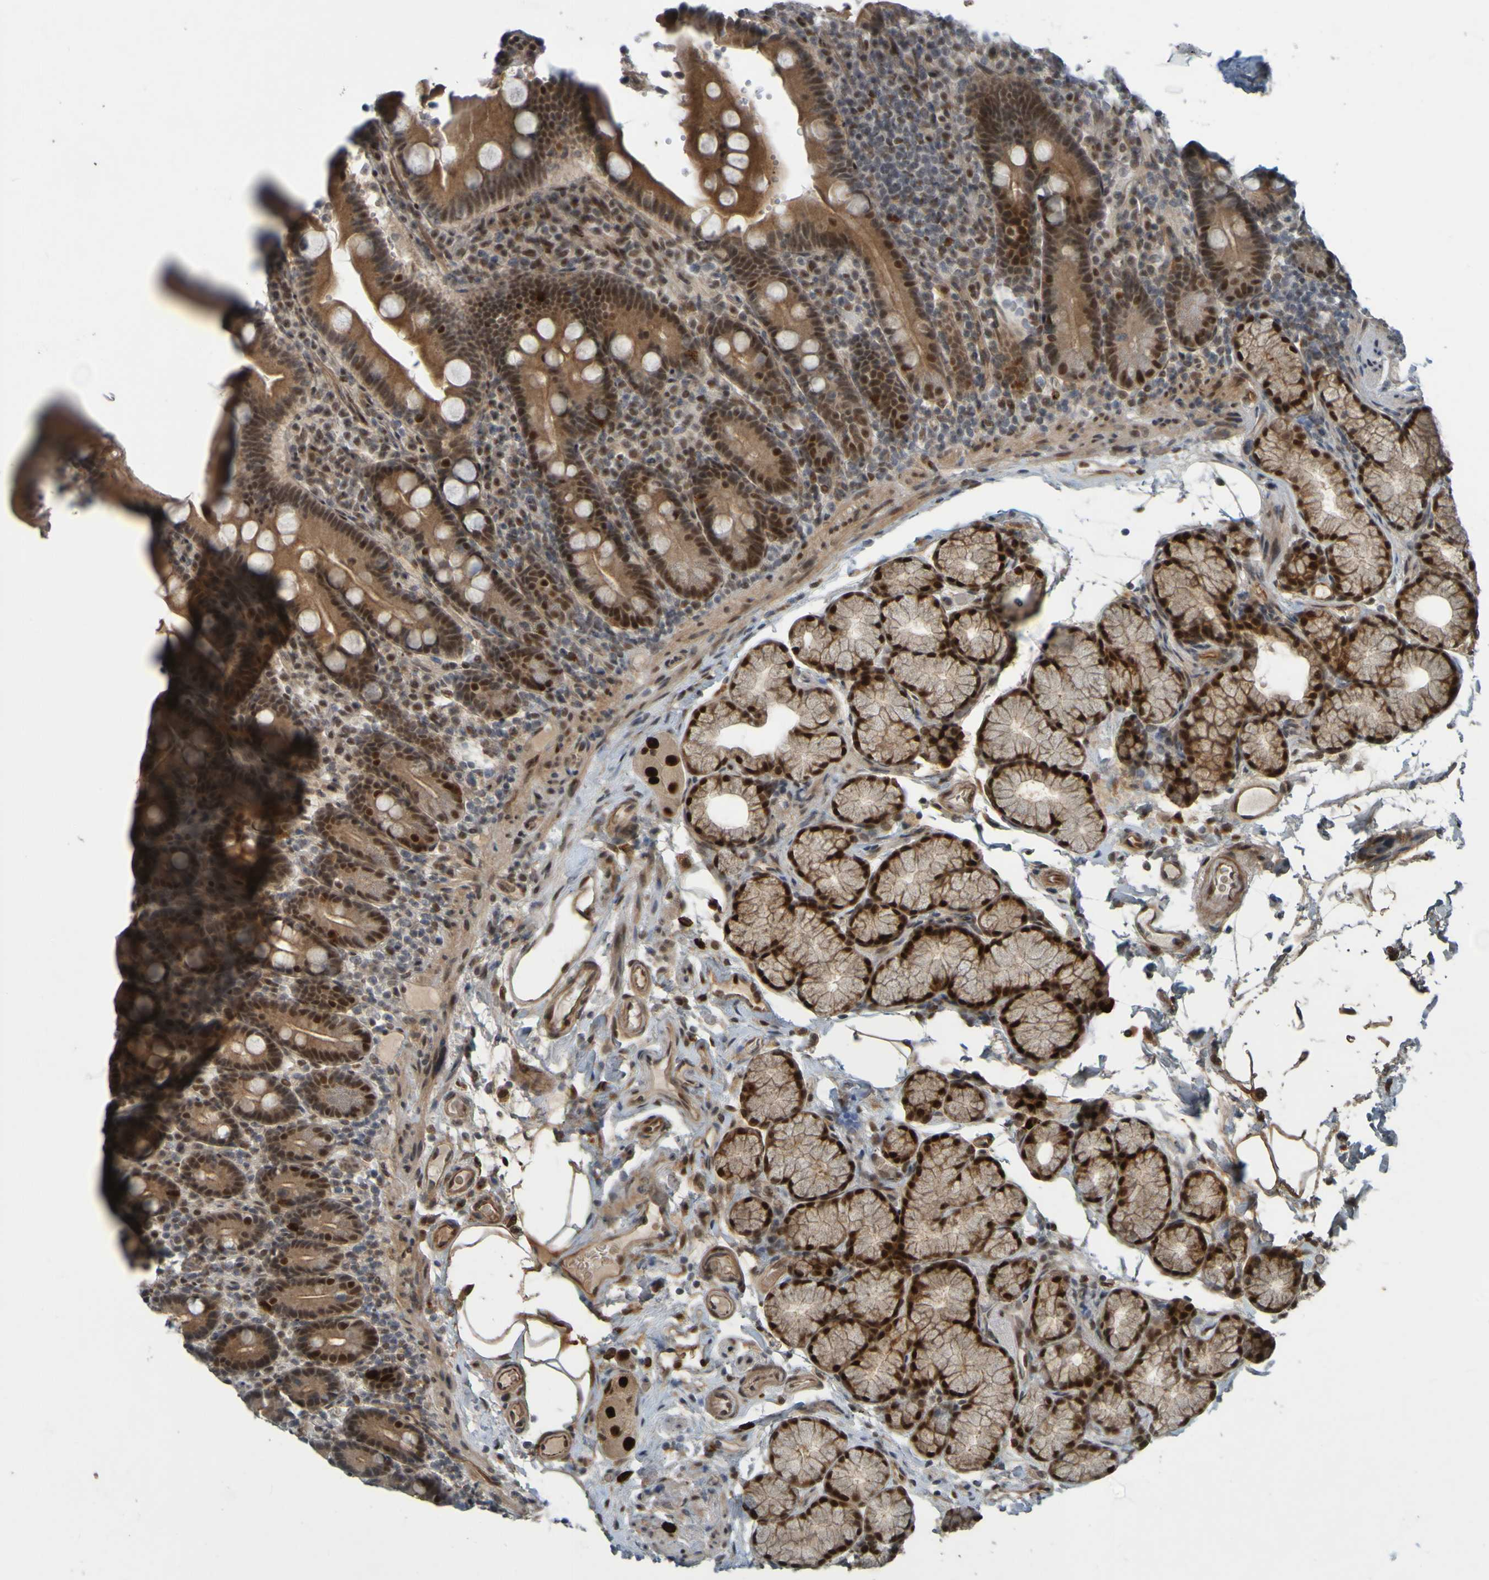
{"staining": {"intensity": "moderate", "quantity": ">75%", "location": "cytoplasmic/membranous,nuclear"}, "tissue": "duodenum", "cell_type": "Glandular cells", "image_type": "normal", "snomed": [{"axis": "morphology", "description": "Normal tissue, NOS"}, {"axis": "topography", "description": "Small intestine, NOS"}], "caption": "Moderate cytoplasmic/membranous,nuclear expression is identified in about >75% of glandular cells in normal duodenum.", "gene": "MCPH1", "patient": {"sex": "female", "age": 71}}